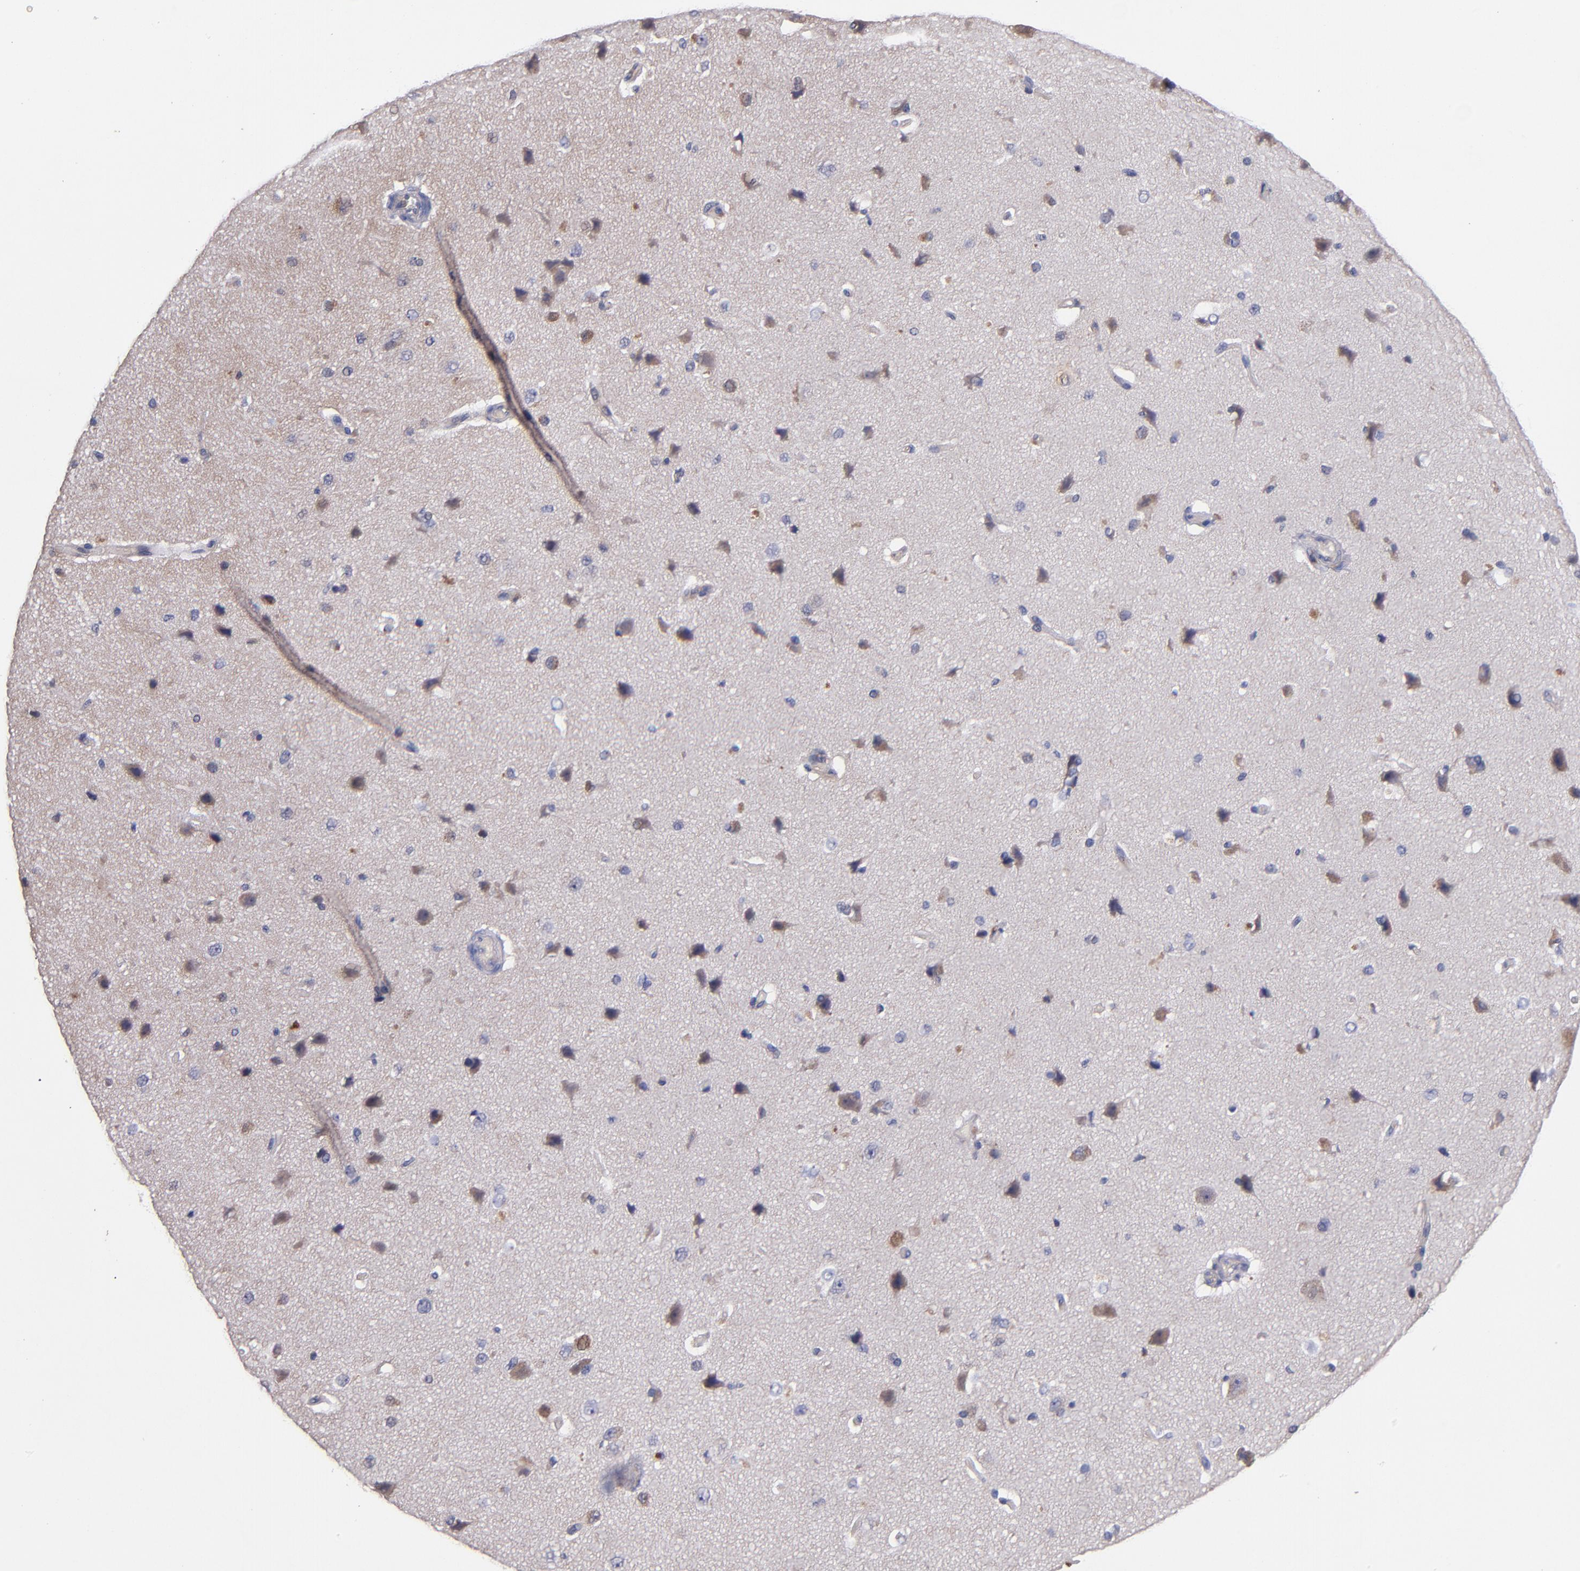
{"staining": {"intensity": "negative", "quantity": "none", "location": "none"}, "tissue": "cerebral cortex", "cell_type": "Endothelial cells", "image_type": "normal", "snomed": [{"axis": "morphology", "description": "Normal tissue, NOS"}, {"axis": "topography", "description": "Cerebral cortex"}], "caption": "IHC of normal human cerebral cortex demonstrates no positivity in endothelial cells.", "gene": "TTLL12", "patient": {"sex": "female", "age": 45}}